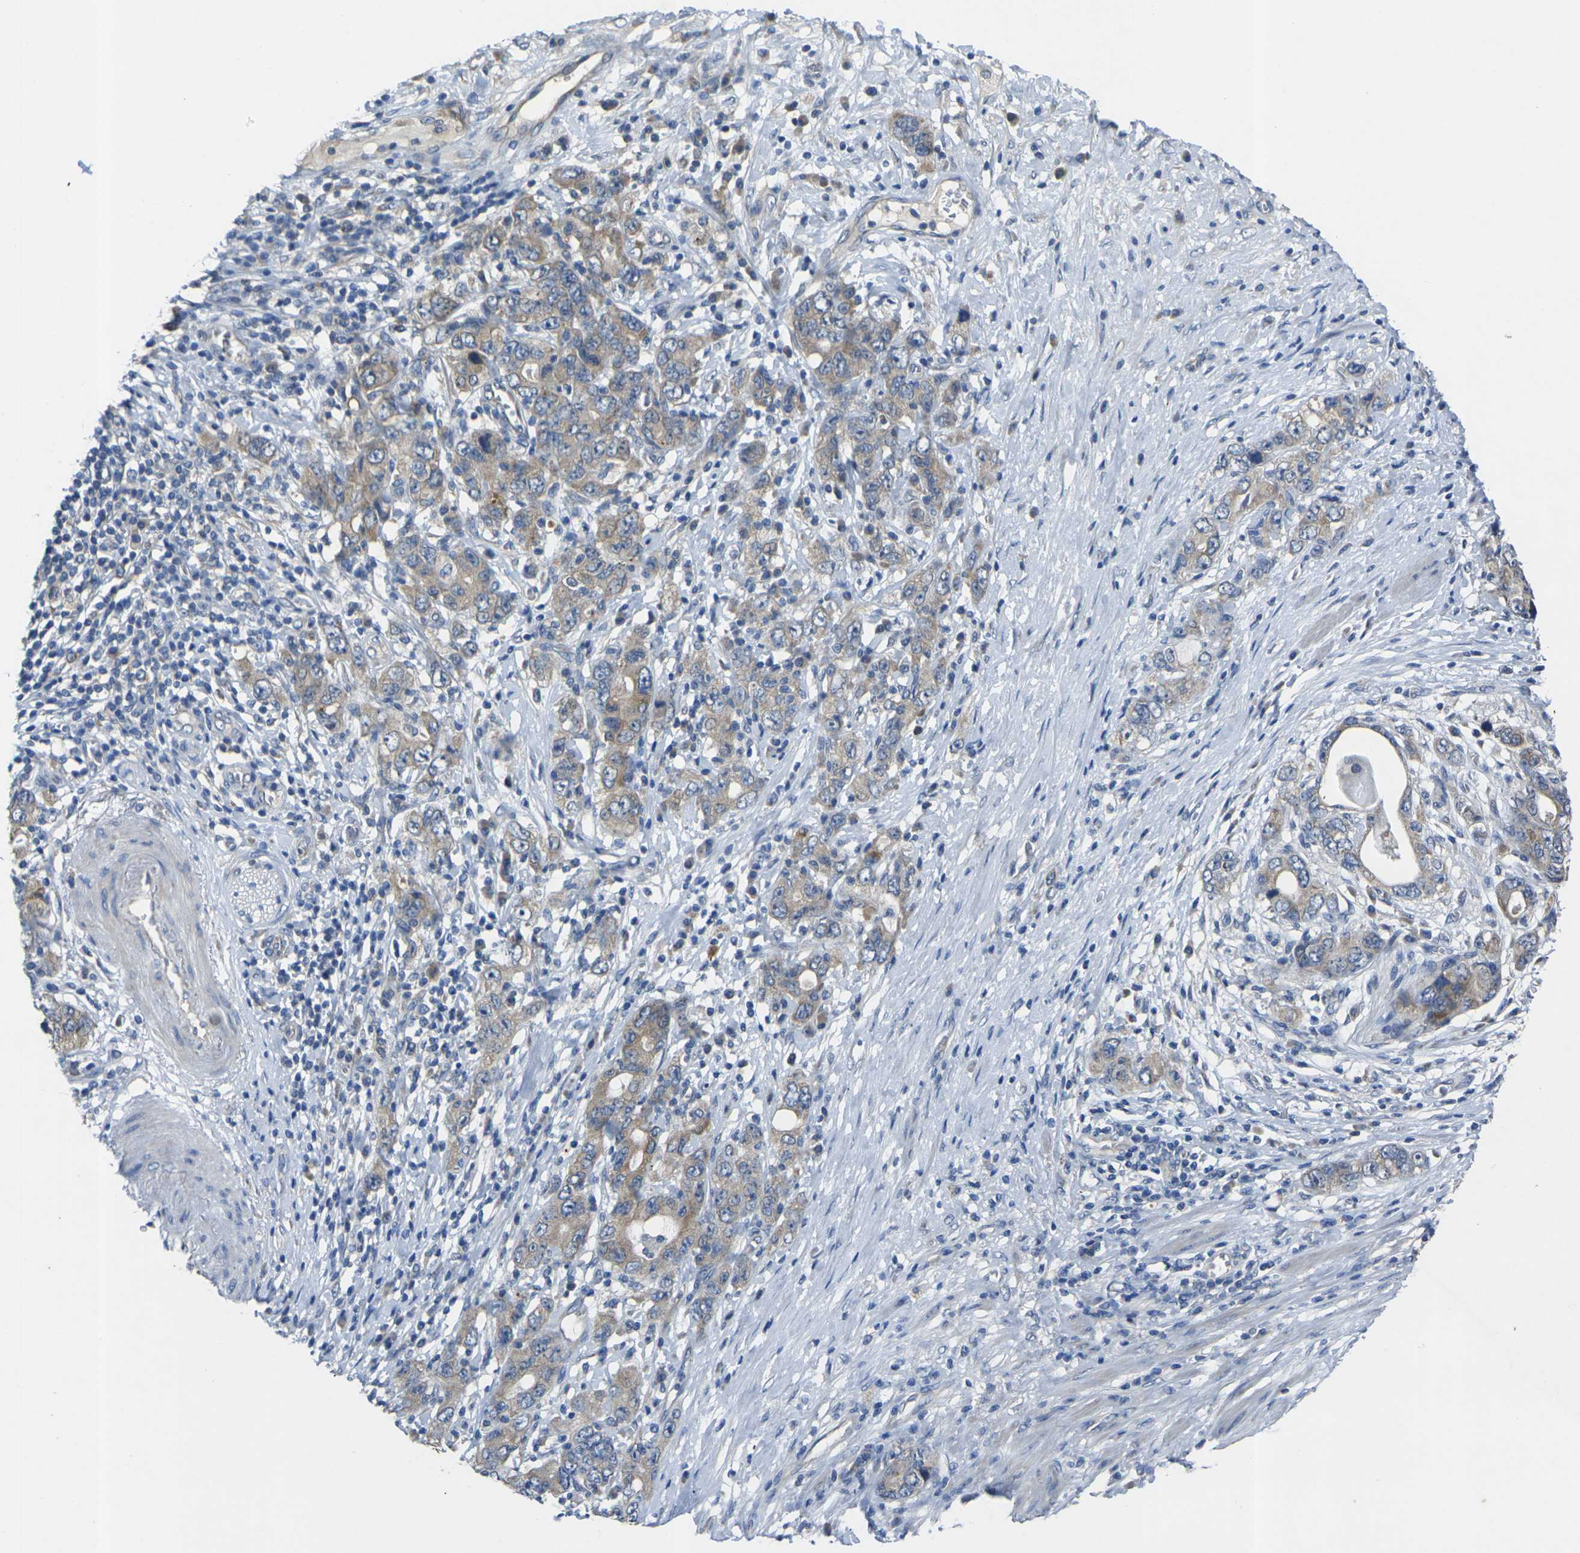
{"staining": {"intensity": "moderate", "quantity": ">75%", "location": "cytoplasmic/membranous"}, "tissue": "stomach cancer", "cell_type": "Tumor cells", "image_type": "cancer", "snomed": [{"axis": "morphology", "description": "Adenocarcinoma, NOS"}, {"axis": "topography", "description": "Stomach, lower"}], "caption": "Stomach adenocarcinoma tissue displays moderate cytoplasmic/membranous expression in approximately >75% of tumor cells (brown staining indicates protein expression, while blue staining denotes nuclei).", "gene": "GNA12", "patient": {"sex": "female", "age": 93}}